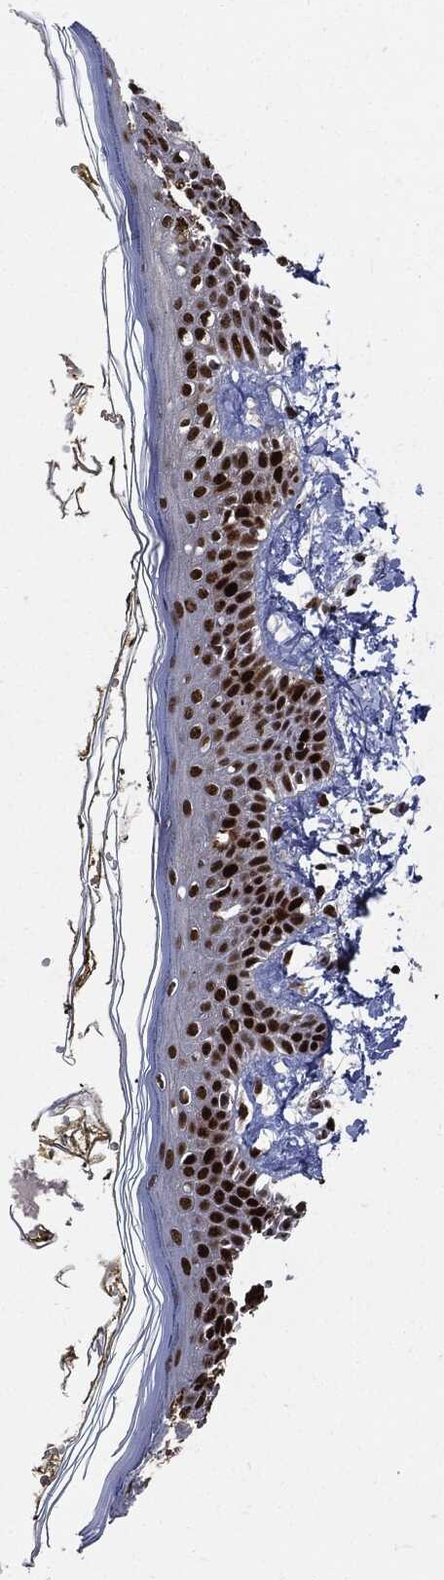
{"staining": {"intensity": "negative", "quantity": "none", "location": "none"}, "tissue": "skin", "cell_type": "Fibroblasts", "image_type": "normal", "snomed": [{"axis": "morphology", "description": "Normal tissue, NOS"}, {"axis": "topography", "description": "Skin"}], "caption": "This is an IHC micrograph of unremarkable human skin. There is no expression in fibroblasts.", "gene": "PCNA", "patient": {"sex": "male", "age": 76}}